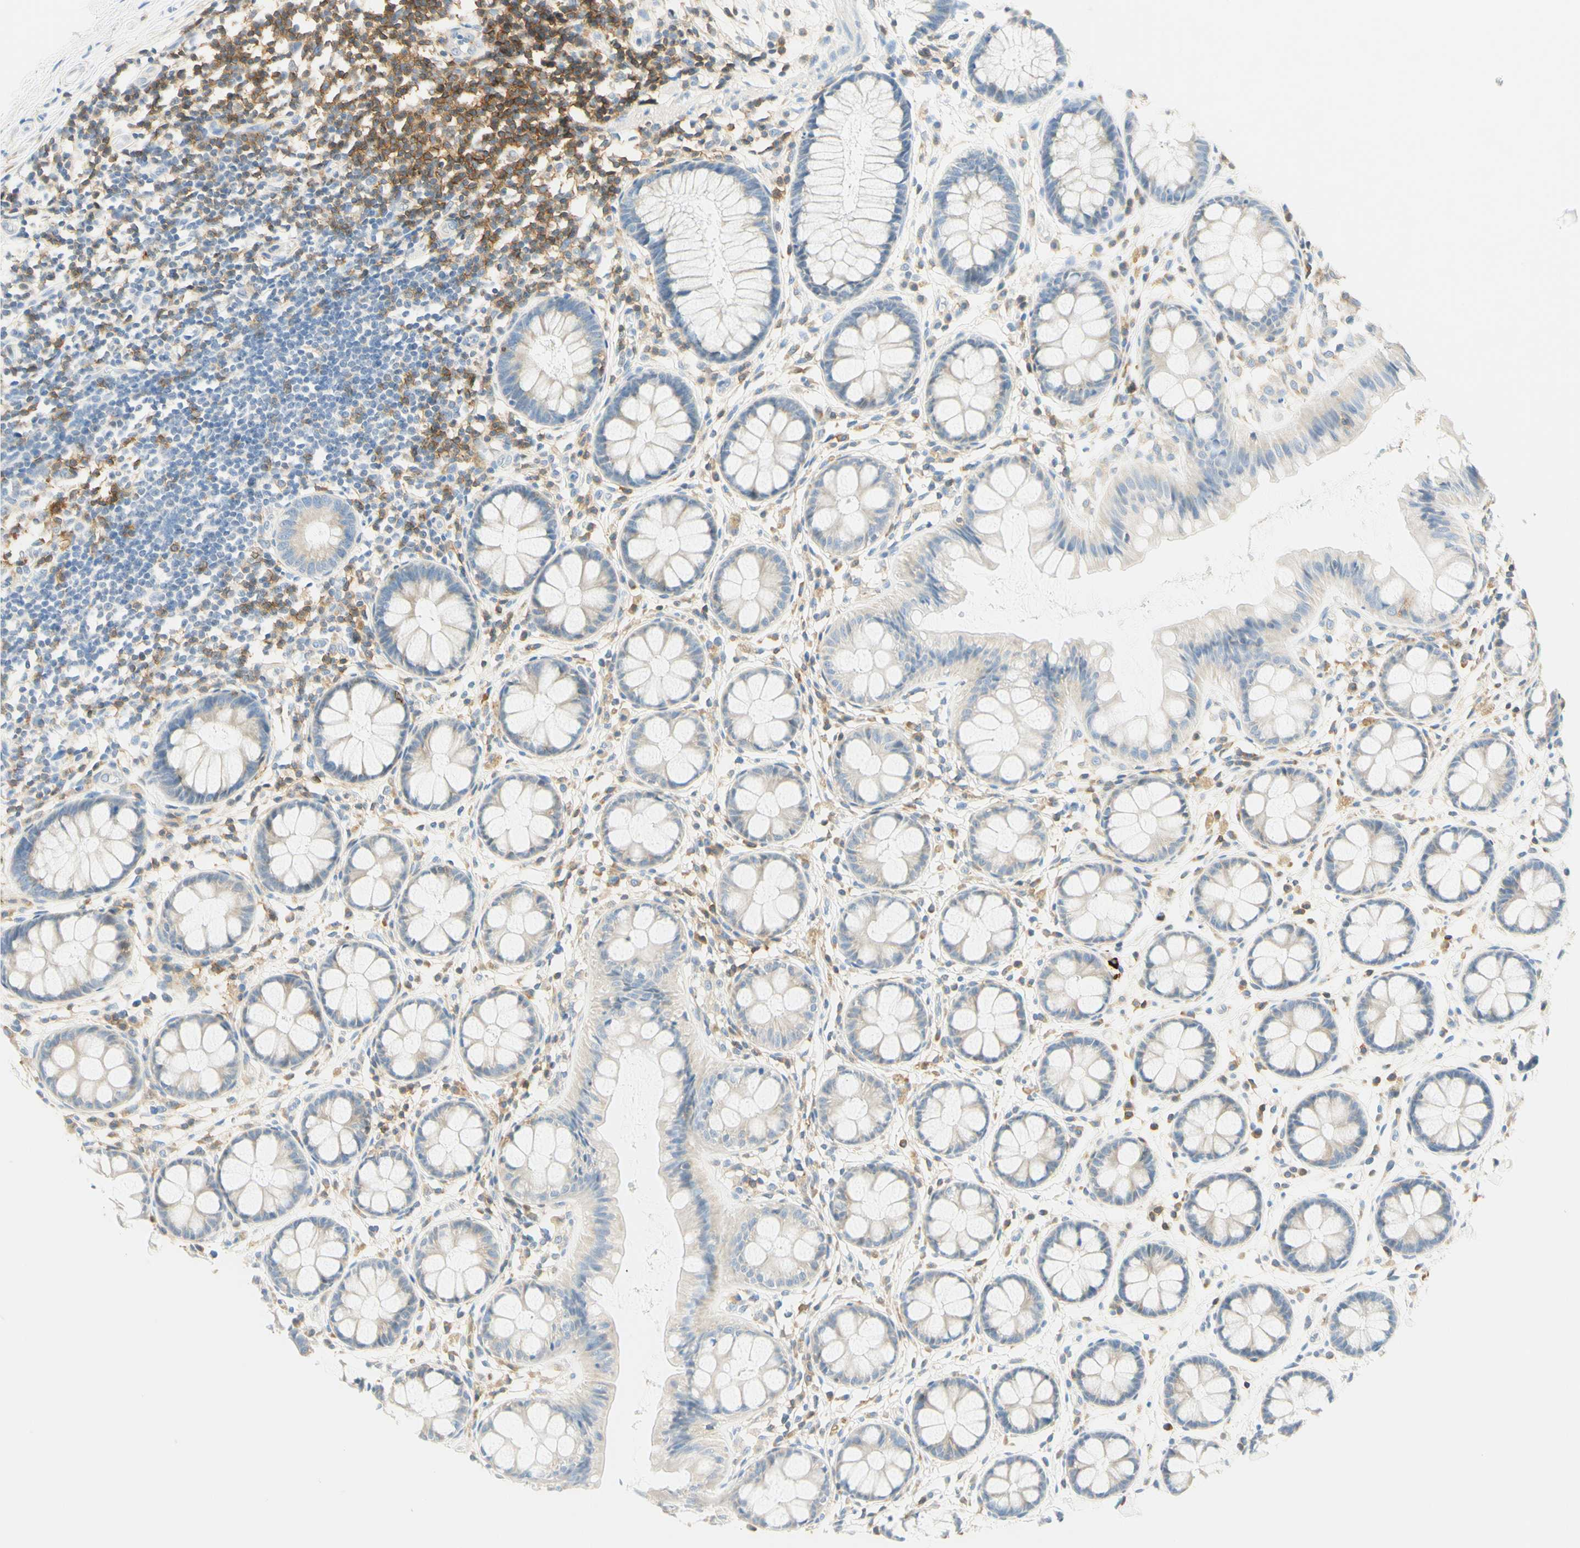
{"staining": {"intensity": "weak", "quantity": "<25%", "location": "cytoplasmic/membranous"}, "tissue": "rectum", "cell_type": "Glandular cells", "image_type": "normal", "snomed": [{"axis": "morphology", "description": "Normal tissue, NOS"}, {"axis": "topography", "description": "Rectum"}], "caption": "Glandular cells are negative for protein expression in normal human rectum. (DAB (3,3'-diaminobenzidine) IHC, high magnification).", "gene": "LAT", "patient": {"sex": "female", "age": 66}}